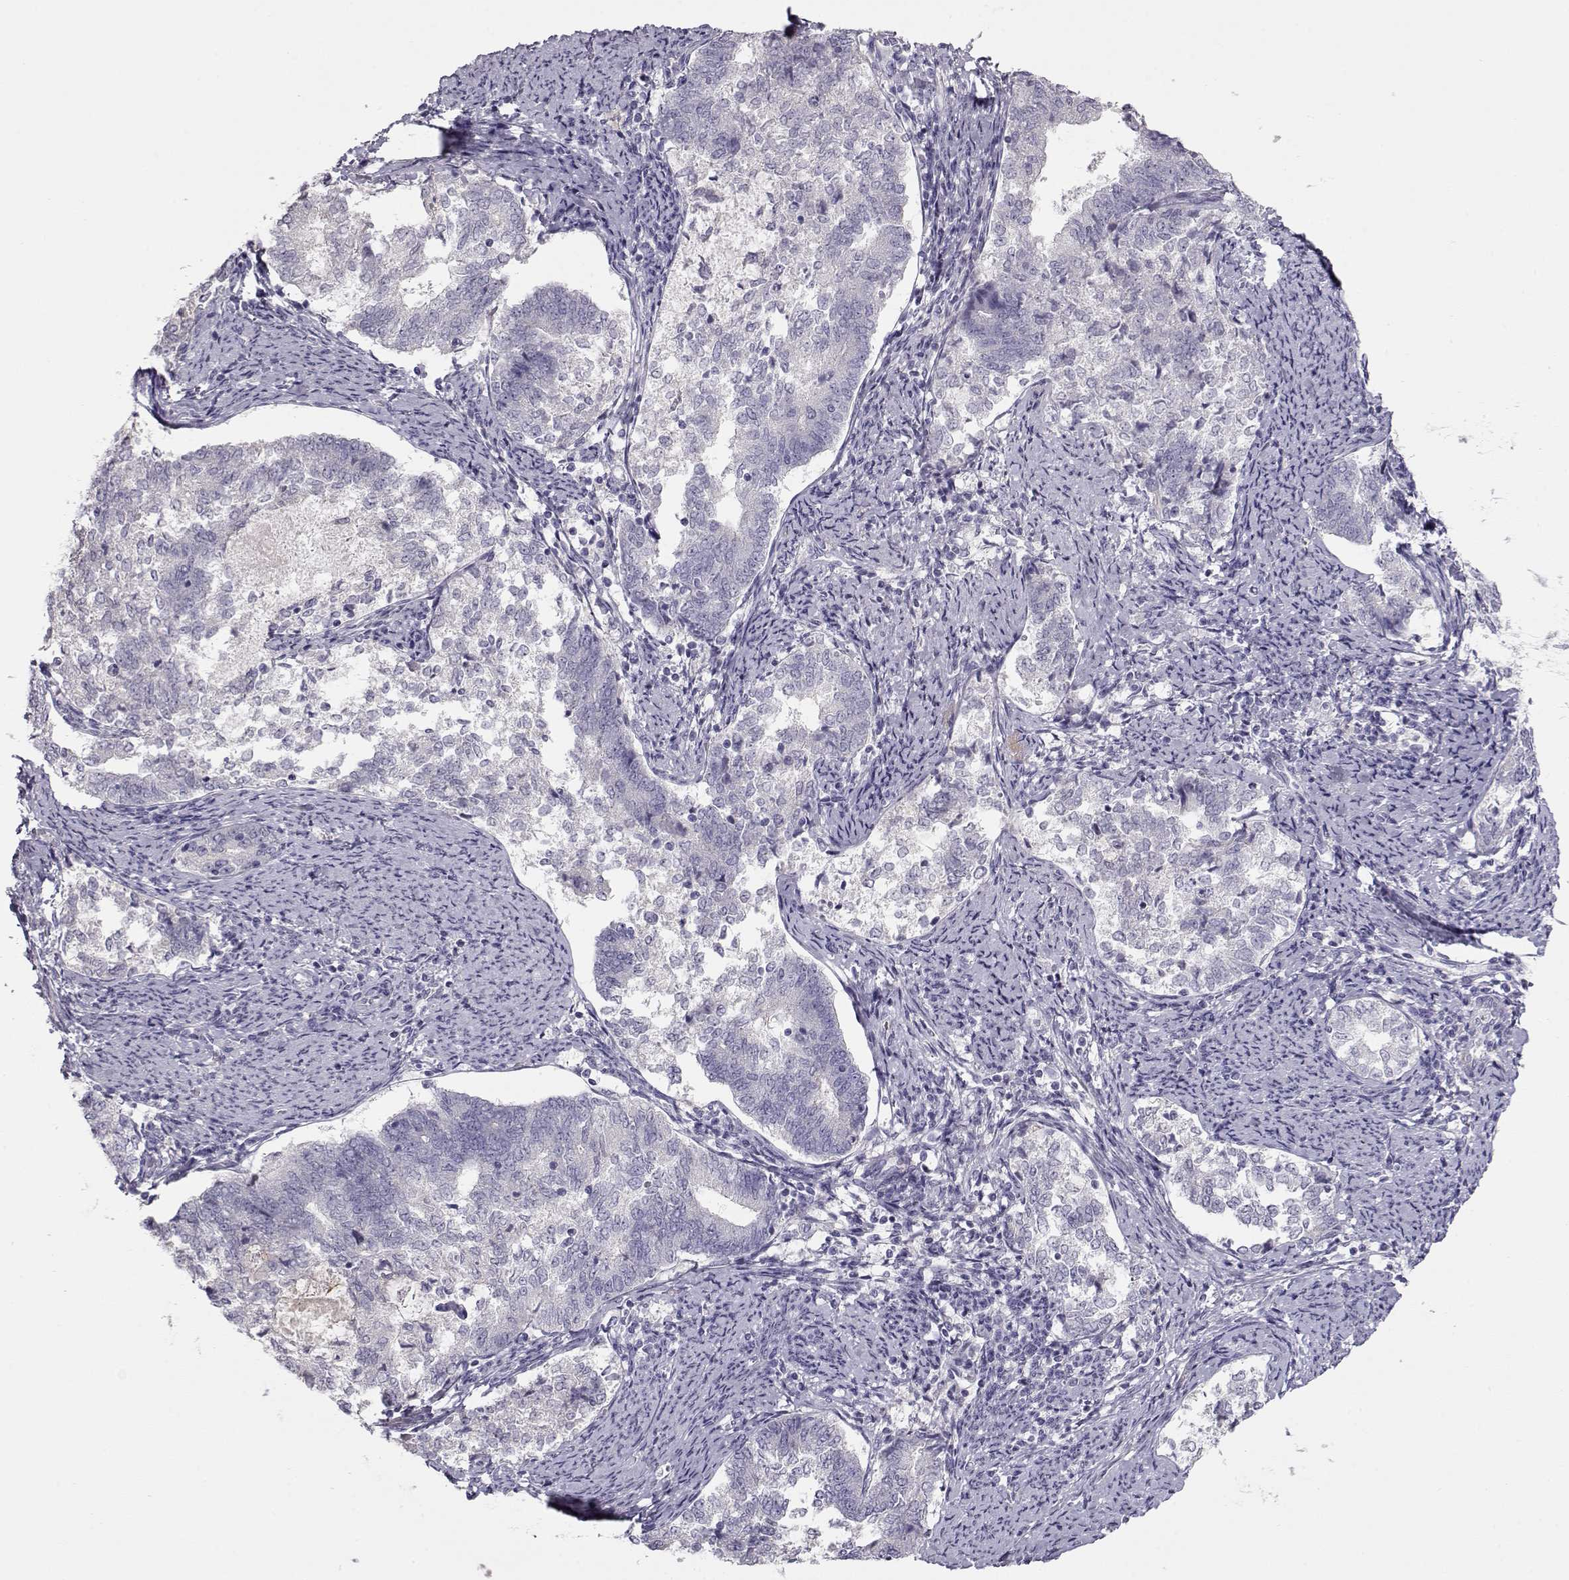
{"staining": {"intensity": "negative", "quantity": "none", "location": "none"}, "tissue": "endometrial cancer", "cell_type": "Tumor cells", "image_type": "cancer", "snomed": [{"axis": "morphology", "description": "Adenocarcinoma, NOS"}, {"axis": "topography", "description": "Endometrium"}], "caption": "Immunohistochemical staining of human endometrial adenocarcinoma demonstrates no significant expression in tumor cells.", "gene": "GRK1", "patient": {"sex": "female", "age": 65}}